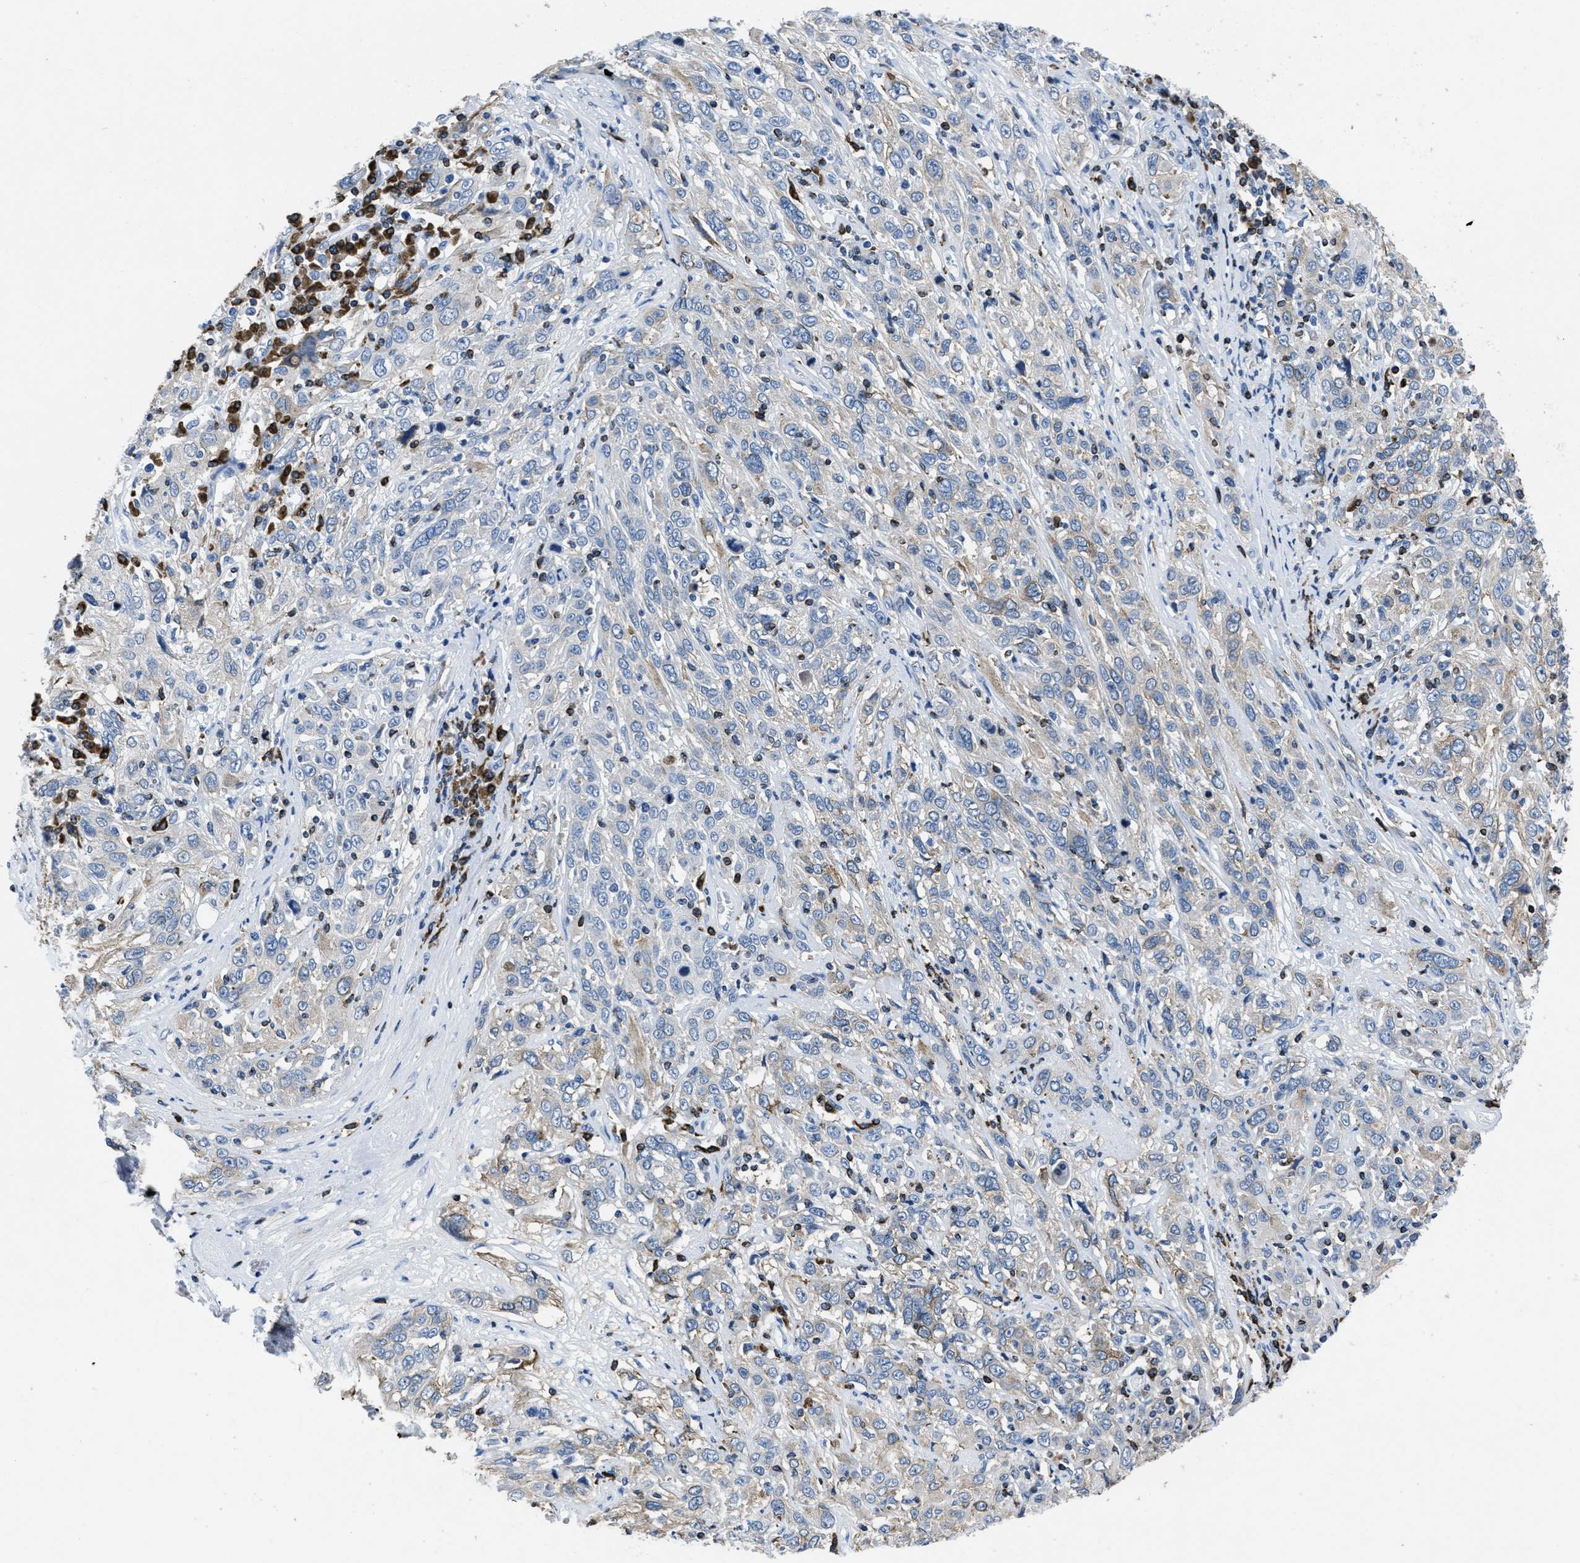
{"staining": {"intensity": "moderate", "quantity": "25%-75%", "location": "cytoplasmic/membranous"}, "tissue": "cervical cancer", "cell_type": "Tumor cells", "image_type": "cancer", "snomed": [{"axis": "morphology", "description": "Squamous cell carcinoma, NOS"}, {"axis": "topography", "description": "Cervix"}], "caption": "IHC photomicrograph of human cervical squamous cell carcinoma stained for a protein (brown), which reveals medium levels of moderate cytoplasmic/membranous positivity in about 25%-75% of tumor cells.", "gene": "ITGA3", "patient": {"sex": "female", "age": 46}}